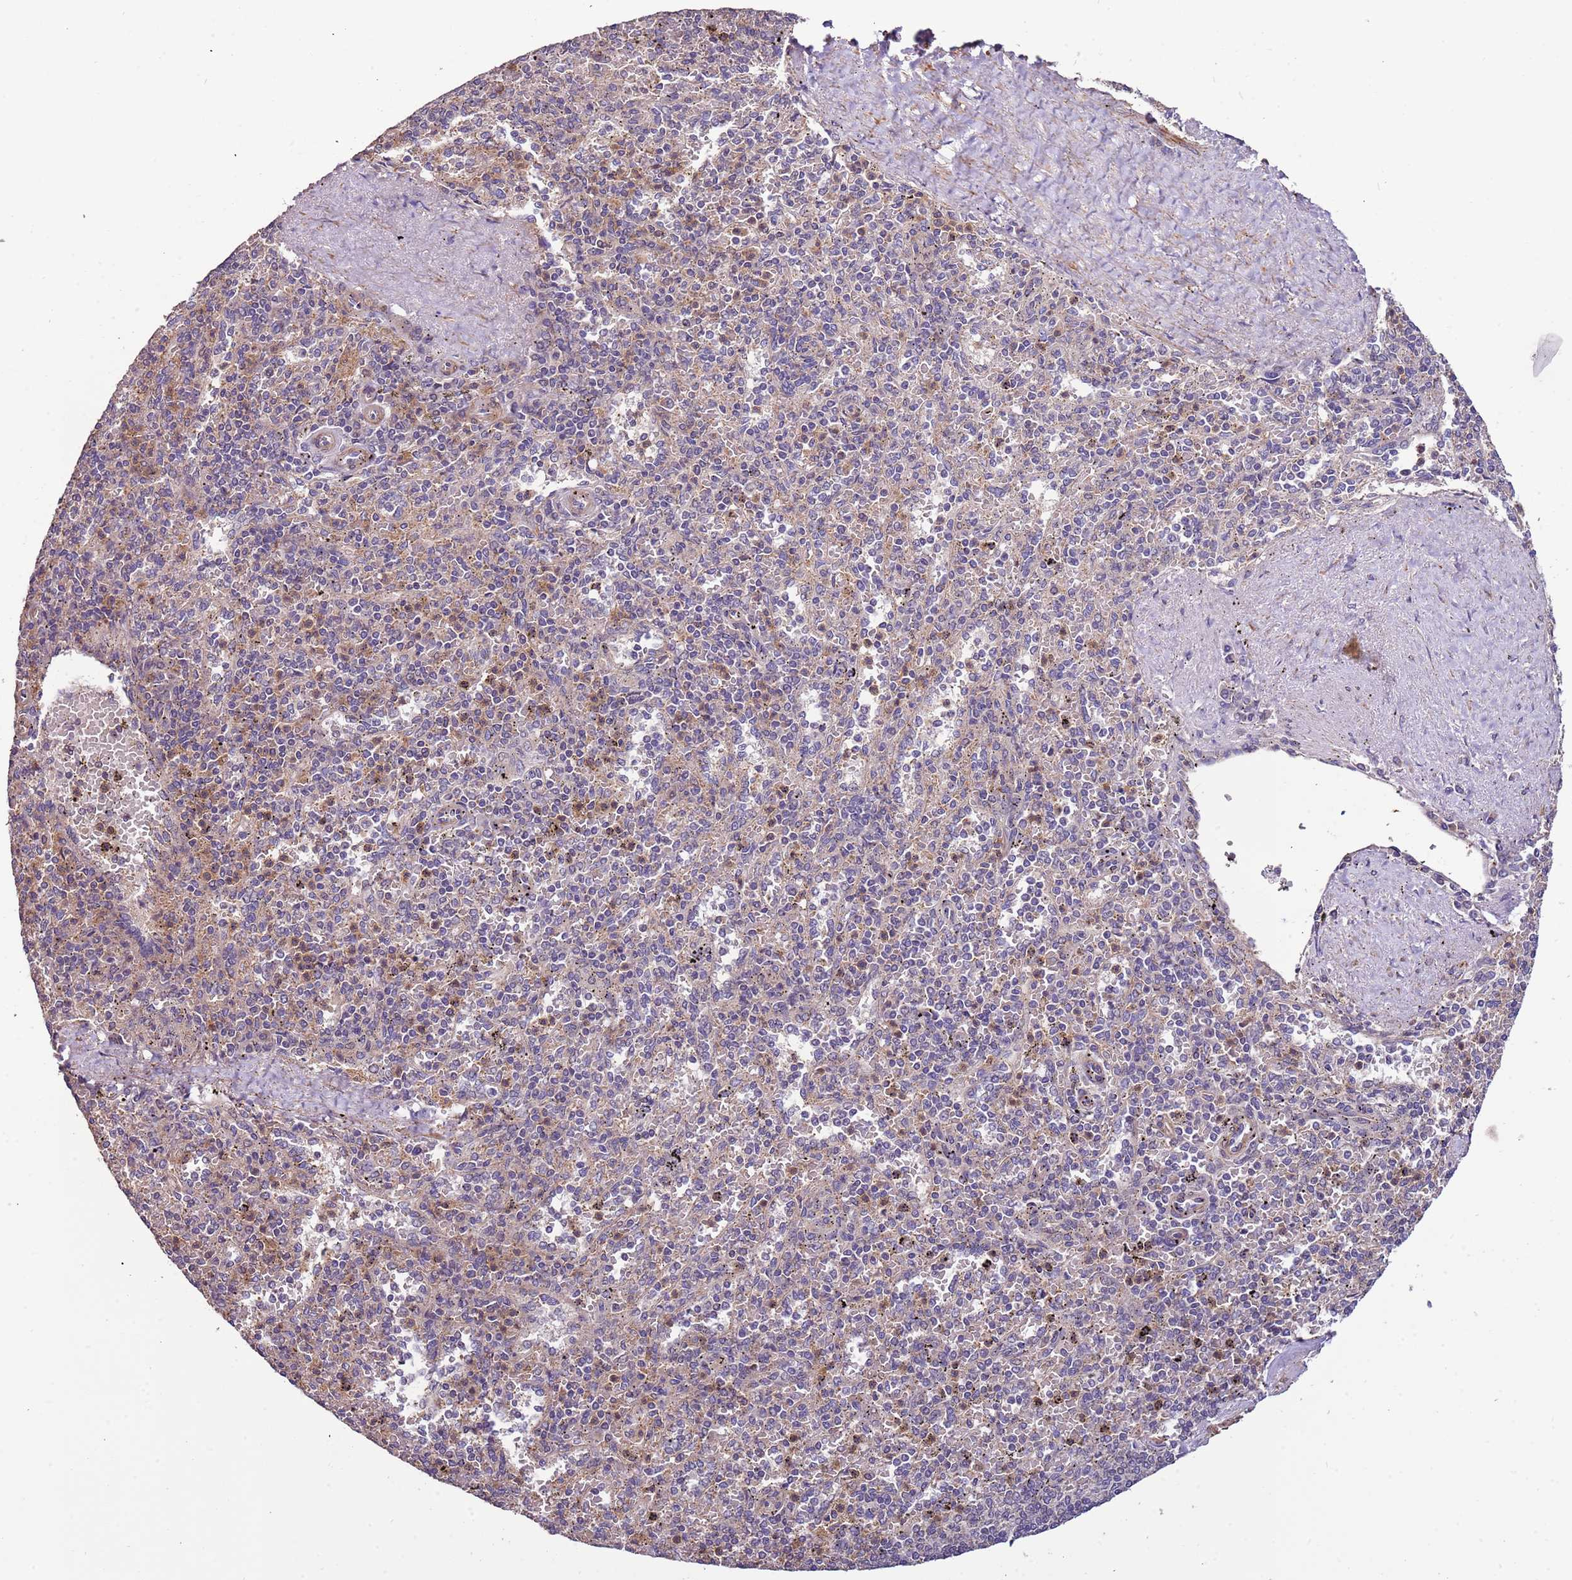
{"staining": {"intensity": "moderate", "quantity": "<25%", "location": "cytoplasmic/membranous"}, "tissue": "spleen", "cell_type": "Cells in red pulp", "image_type": "normal", "snomed": [{"axis": "morphology", "description": "Normal tissue, NOS"}, {"axis": "topography", "description": "Spleen"}], "caption": "A brown stain highlights moderate cytoplasmic/membranous expression of a protein in cells in red pulp of normal spleen. The staining was performed using DAB (3,3'-diaminobenzidine), with brown indicating positive protein expression. Nuclei are stained blue with hematoxylin.", "gene": "LAMB4", "patient": {"sex": "male", "age": 82}}